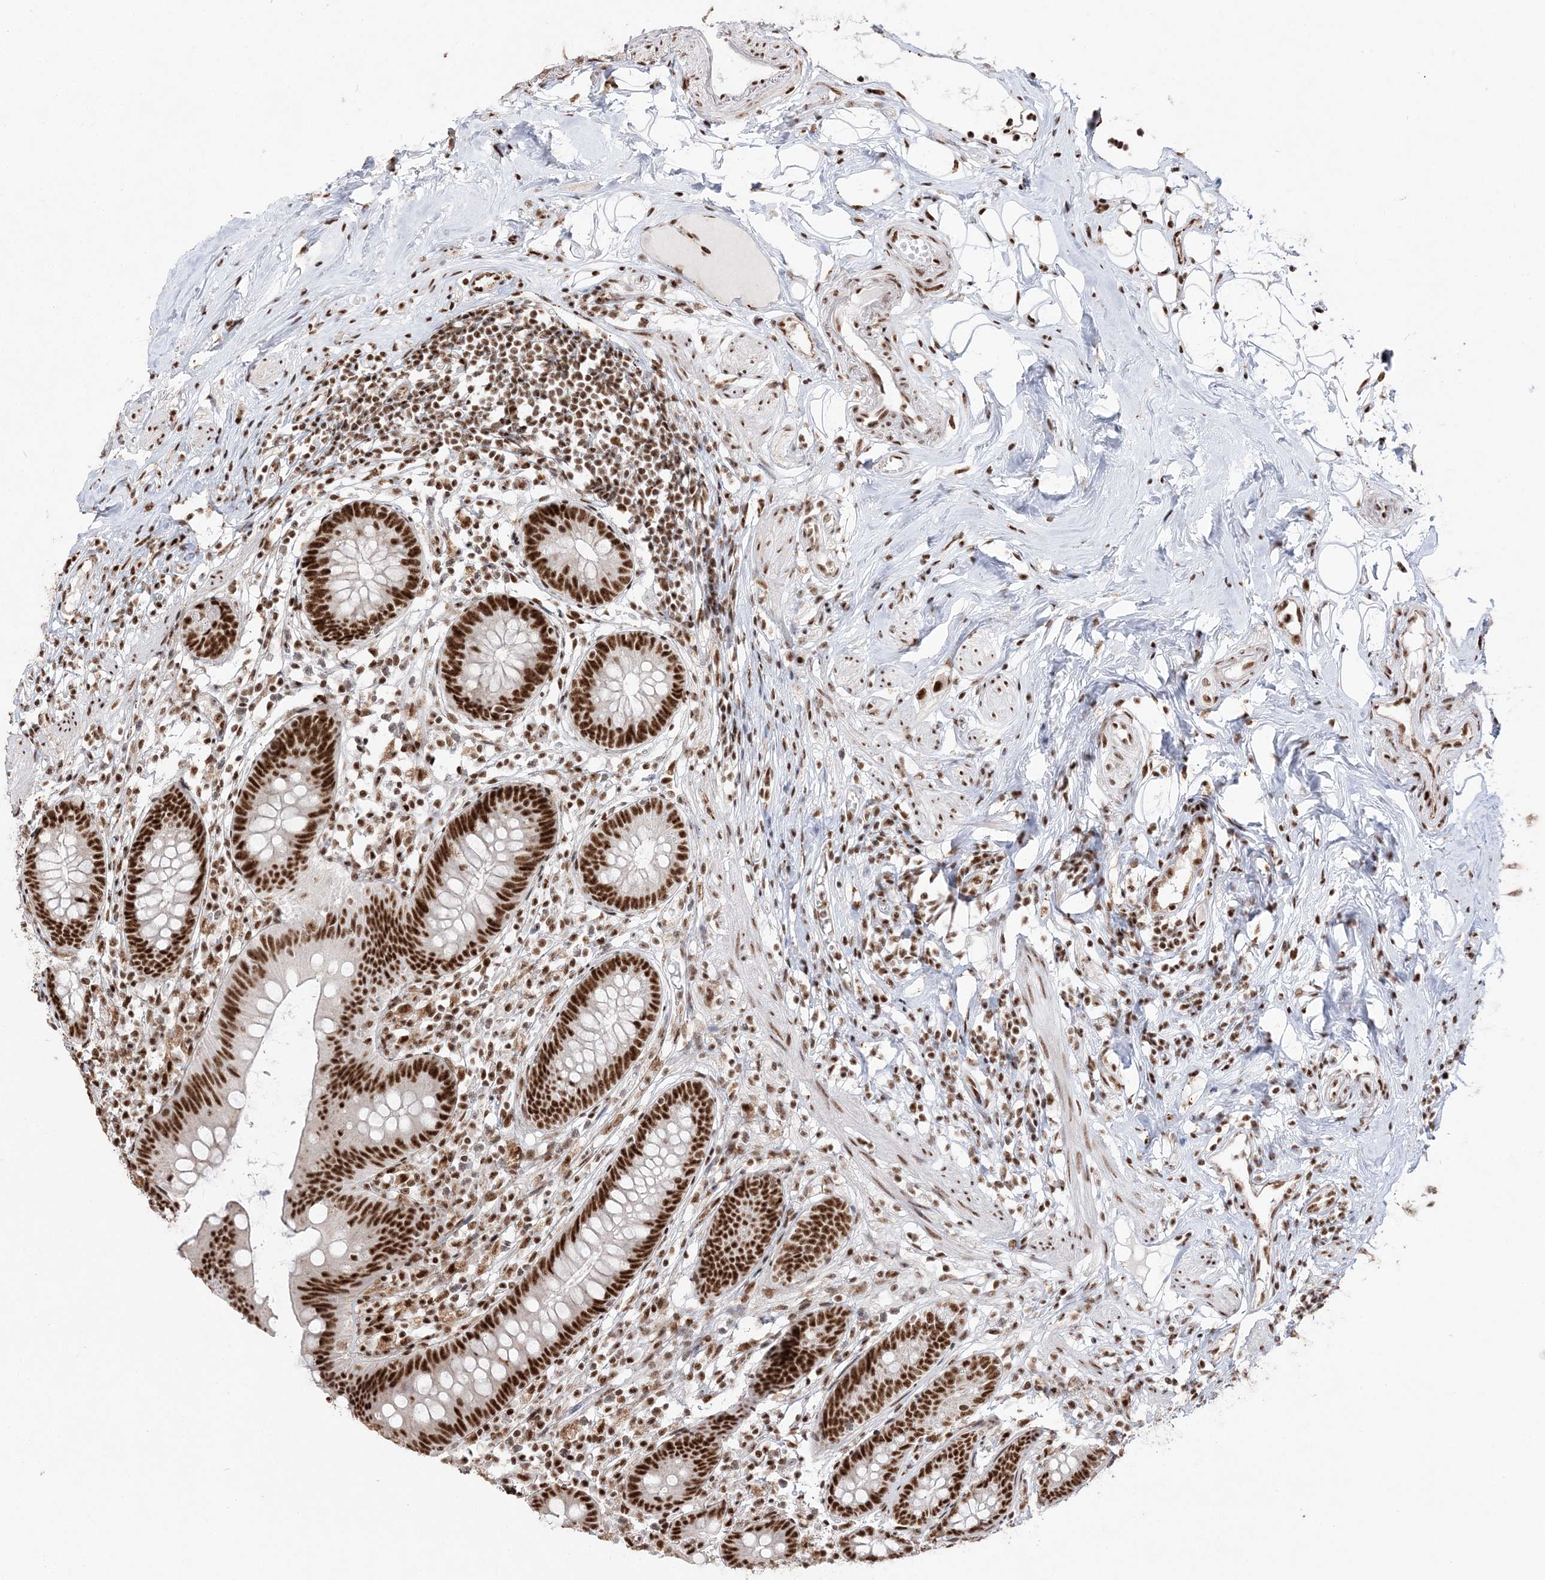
{"staining": {"intensity": "strong", "quantity": ">75%", "location": "nuclear"}, "tissue": "appendix", "cell_type": "Glandular cells", "image_type": "normal", "snomed": [{"axis": "morphology", "description": "Normal tissue, NOS"}, {"axis": "topography", "description": "Appendix"}], "caption": "The immunohistochemical stain shows strong nuclear positivity in glandular cells of unremarkable appendix.", "gene": "RBM17", "patient": {"sex": "female", "age": 62}}